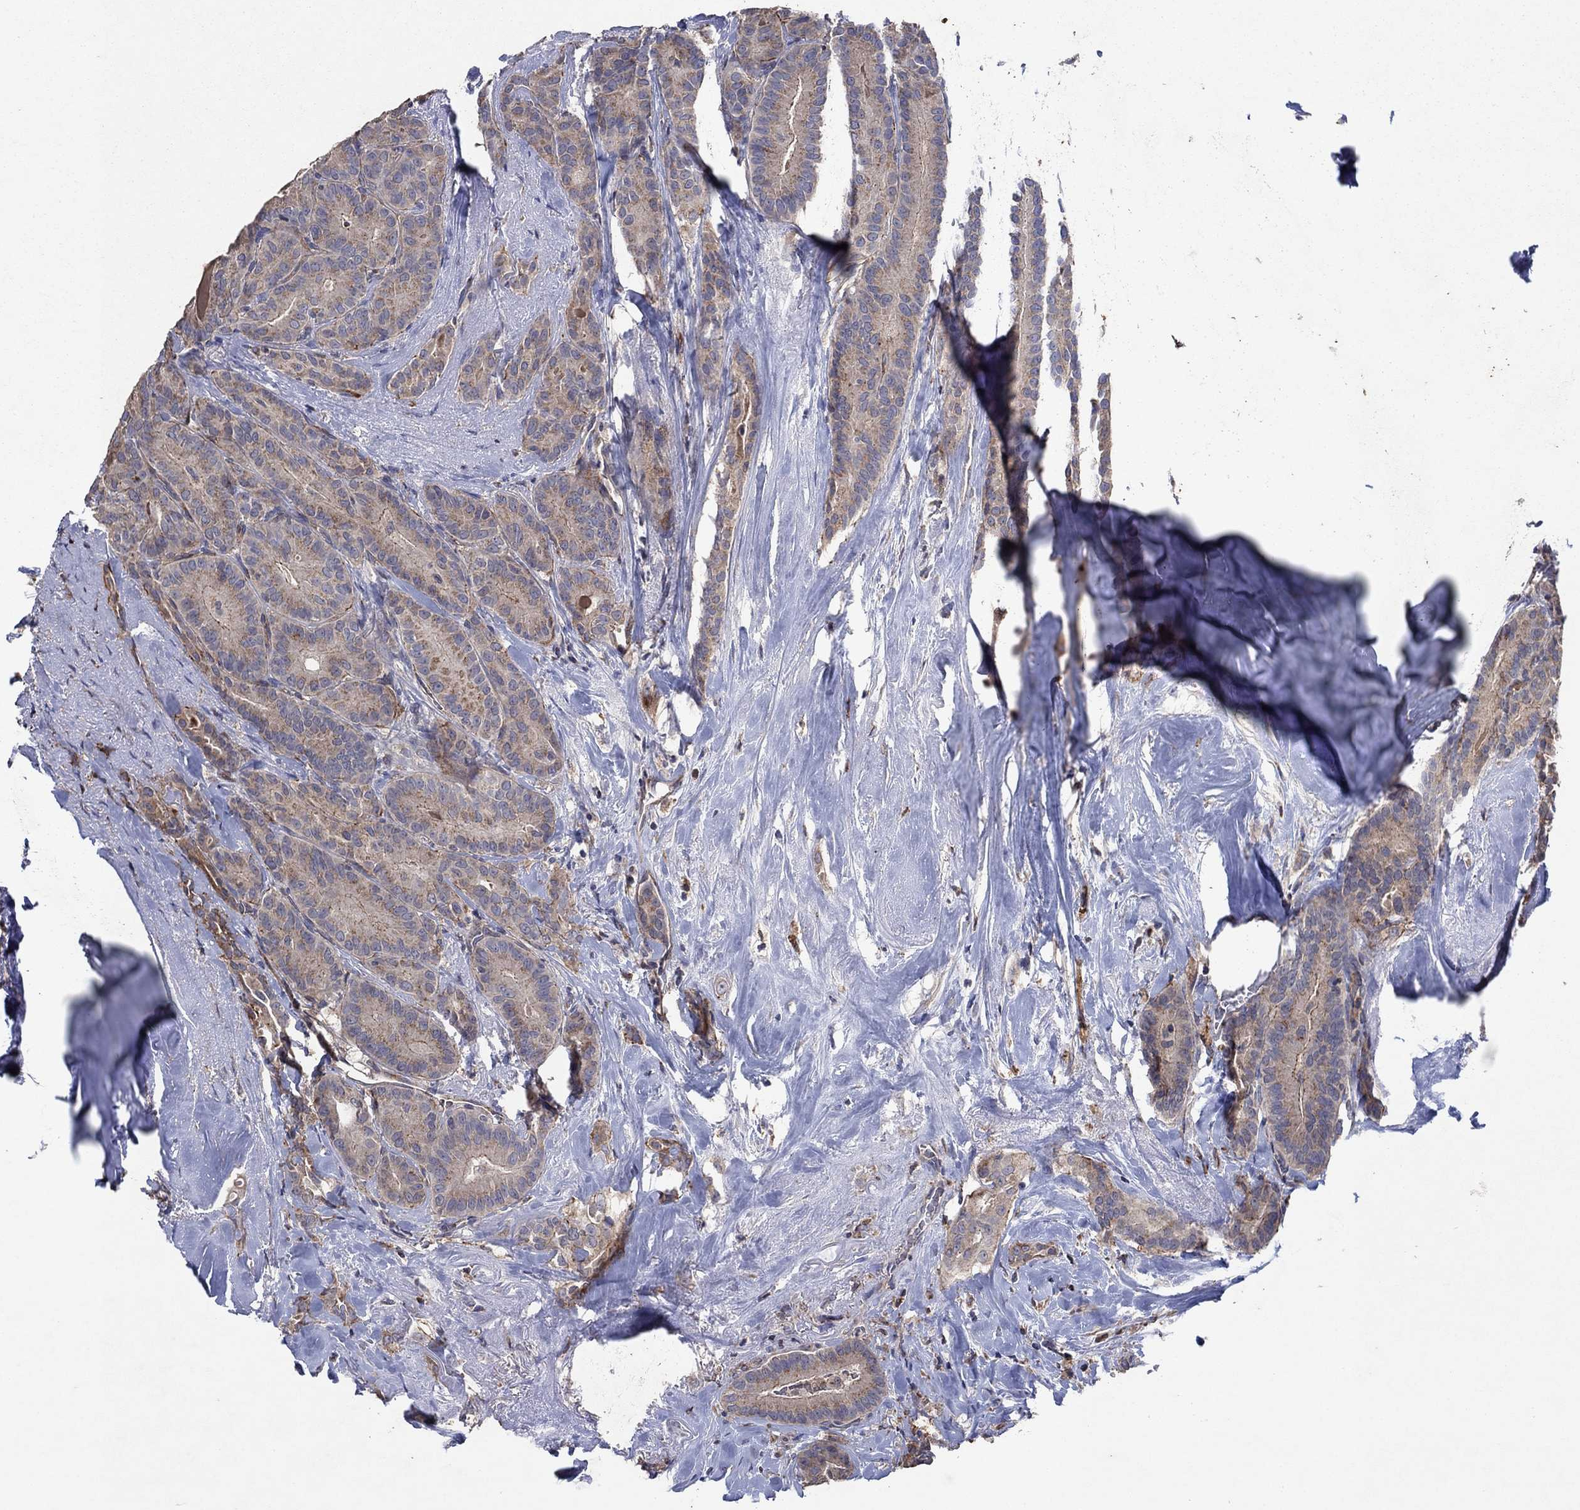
{"staining": {"intensity": "moderate", "quantity": "25%-75%", "location": "cytoplasmic/membranous"}, "tissue": "thyroid cancer", "cell_type": "Tumor cells", "image_type": "cancer", "snomed": [{"axis": "morphology", "description": "Papillary adenocarcinoma, NOS"}, {"axis": "topography", "description": "Thyroid gland"}], "caption": "Immunohistochemical staining of human thyroid papillary adenocarcinoma exhibits moderate cytoplasmic/membranous protein staining in about 25%-75% of tumor cells.", "gene": "FRG1", "patient": {"sex": "male", "age": 61}}